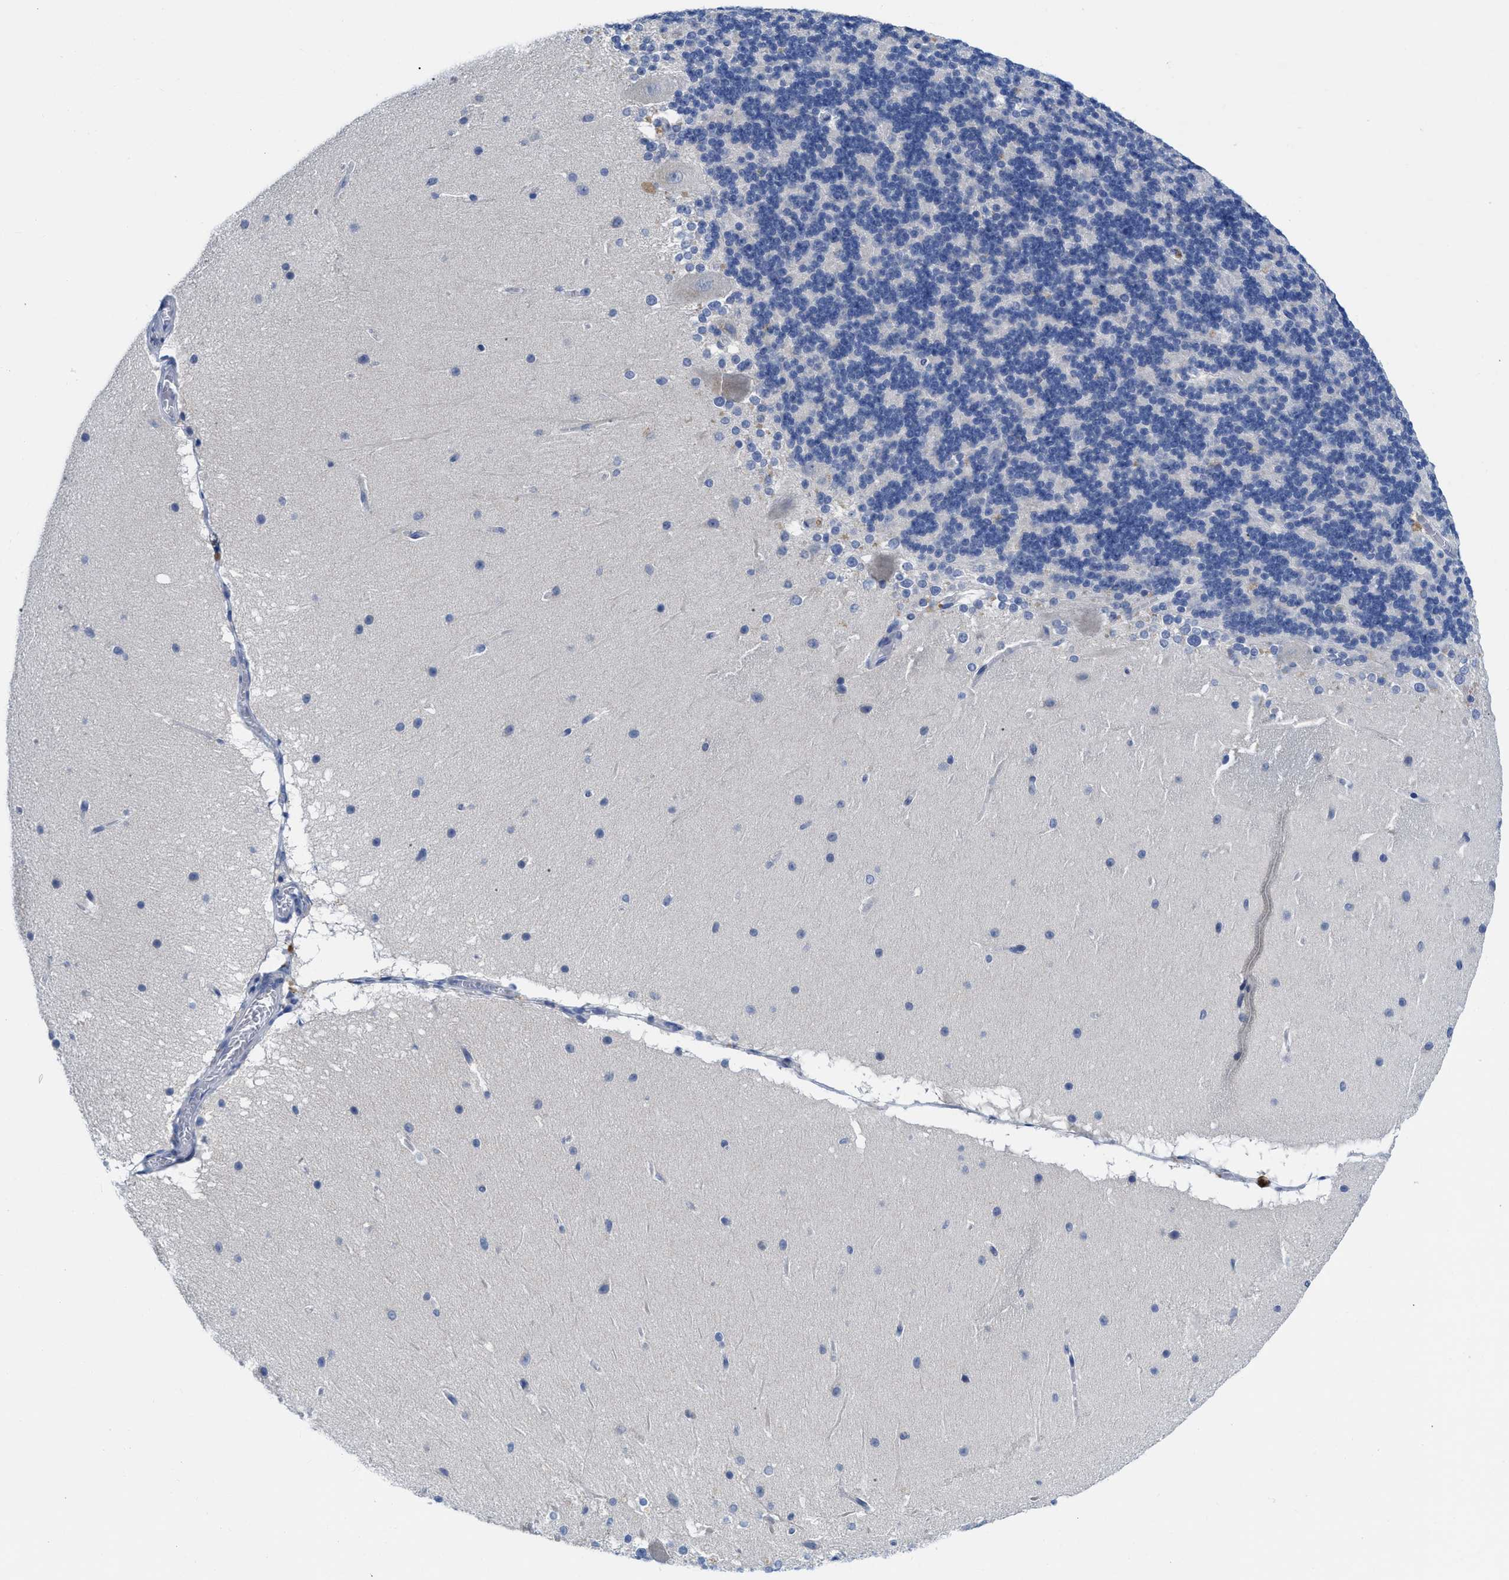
{"staining": {"intensity": "negative", "quantity": "none", "location": "none"}, "tissue": "cerebellum", "cell_type": "Cells in granular layer", "image_type": "normal", "snomed": [{"axis": "morphology", "description": "Normal tissue, NOS"}, {"axis": "topography", "description": "Cerebellum"}], "caption": "This micrograph is of unremarkable cerebellum stained with IHC to label a protein in brown with the nuclei are counter-stained blue. There is no staining in cells in granular layer. (DAB (3,3'-diaminobenzidine) IHC, high magnification).", "gene": "PYY", "patient": {"sex": "female", "age": 19}}